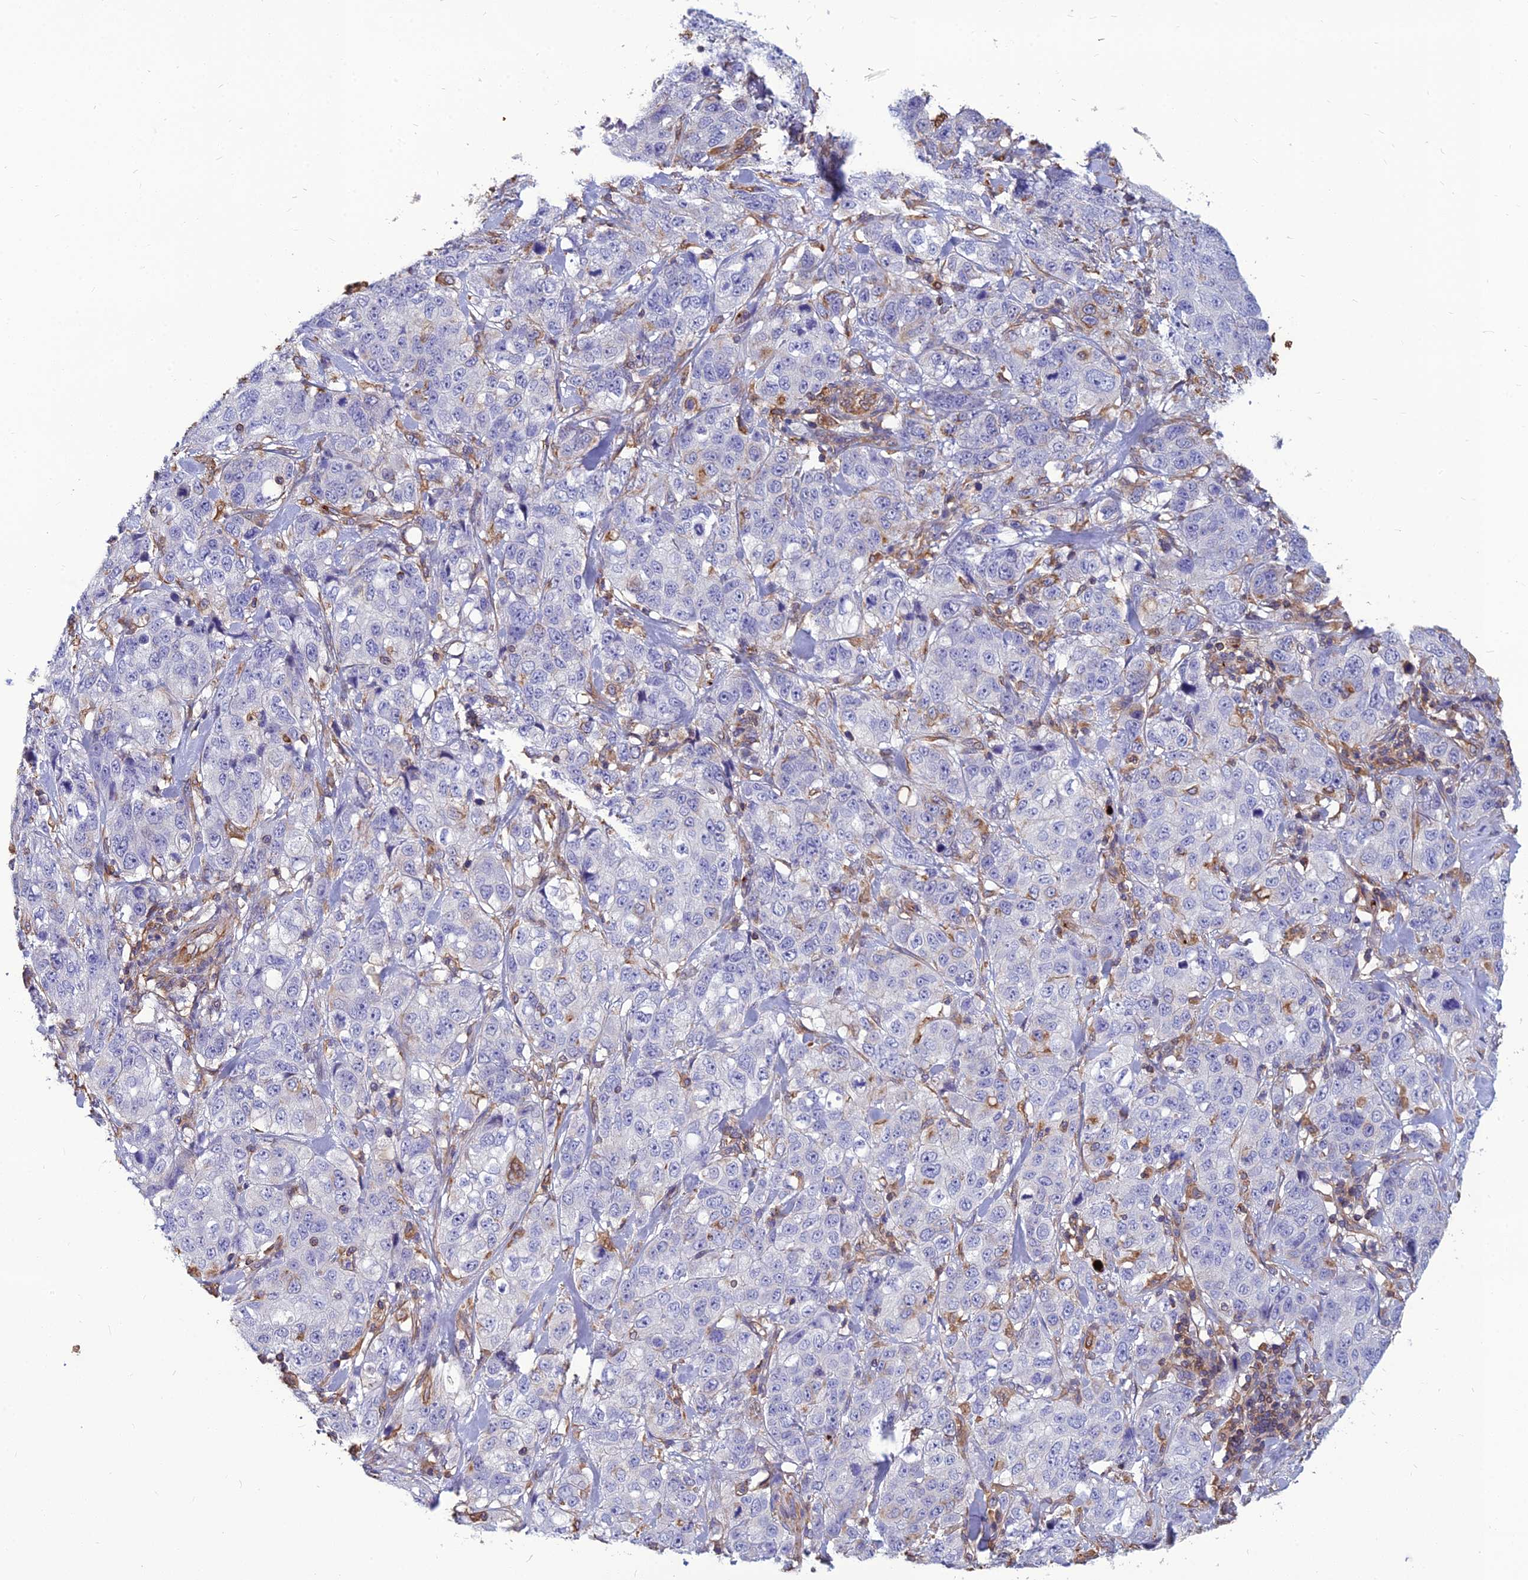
{"staining": {"intensity": "negative", "quantity": "none", "location": "none"}, "tissue": "stomach cancer", "cell_type": "Tumor cells", "image_type": "cancer", "snomed": [{"axis": "morphology", "description": "Adenocarcinoma, NOS"}, {"axis": "topography", "description": "Stomach"}], "caption": "Tumor cells are negative for protein expression in human stomach cancer (adenocarcinoma).", "gene": "PSMD11", "patient": {"sex": "male", "age": 48}}